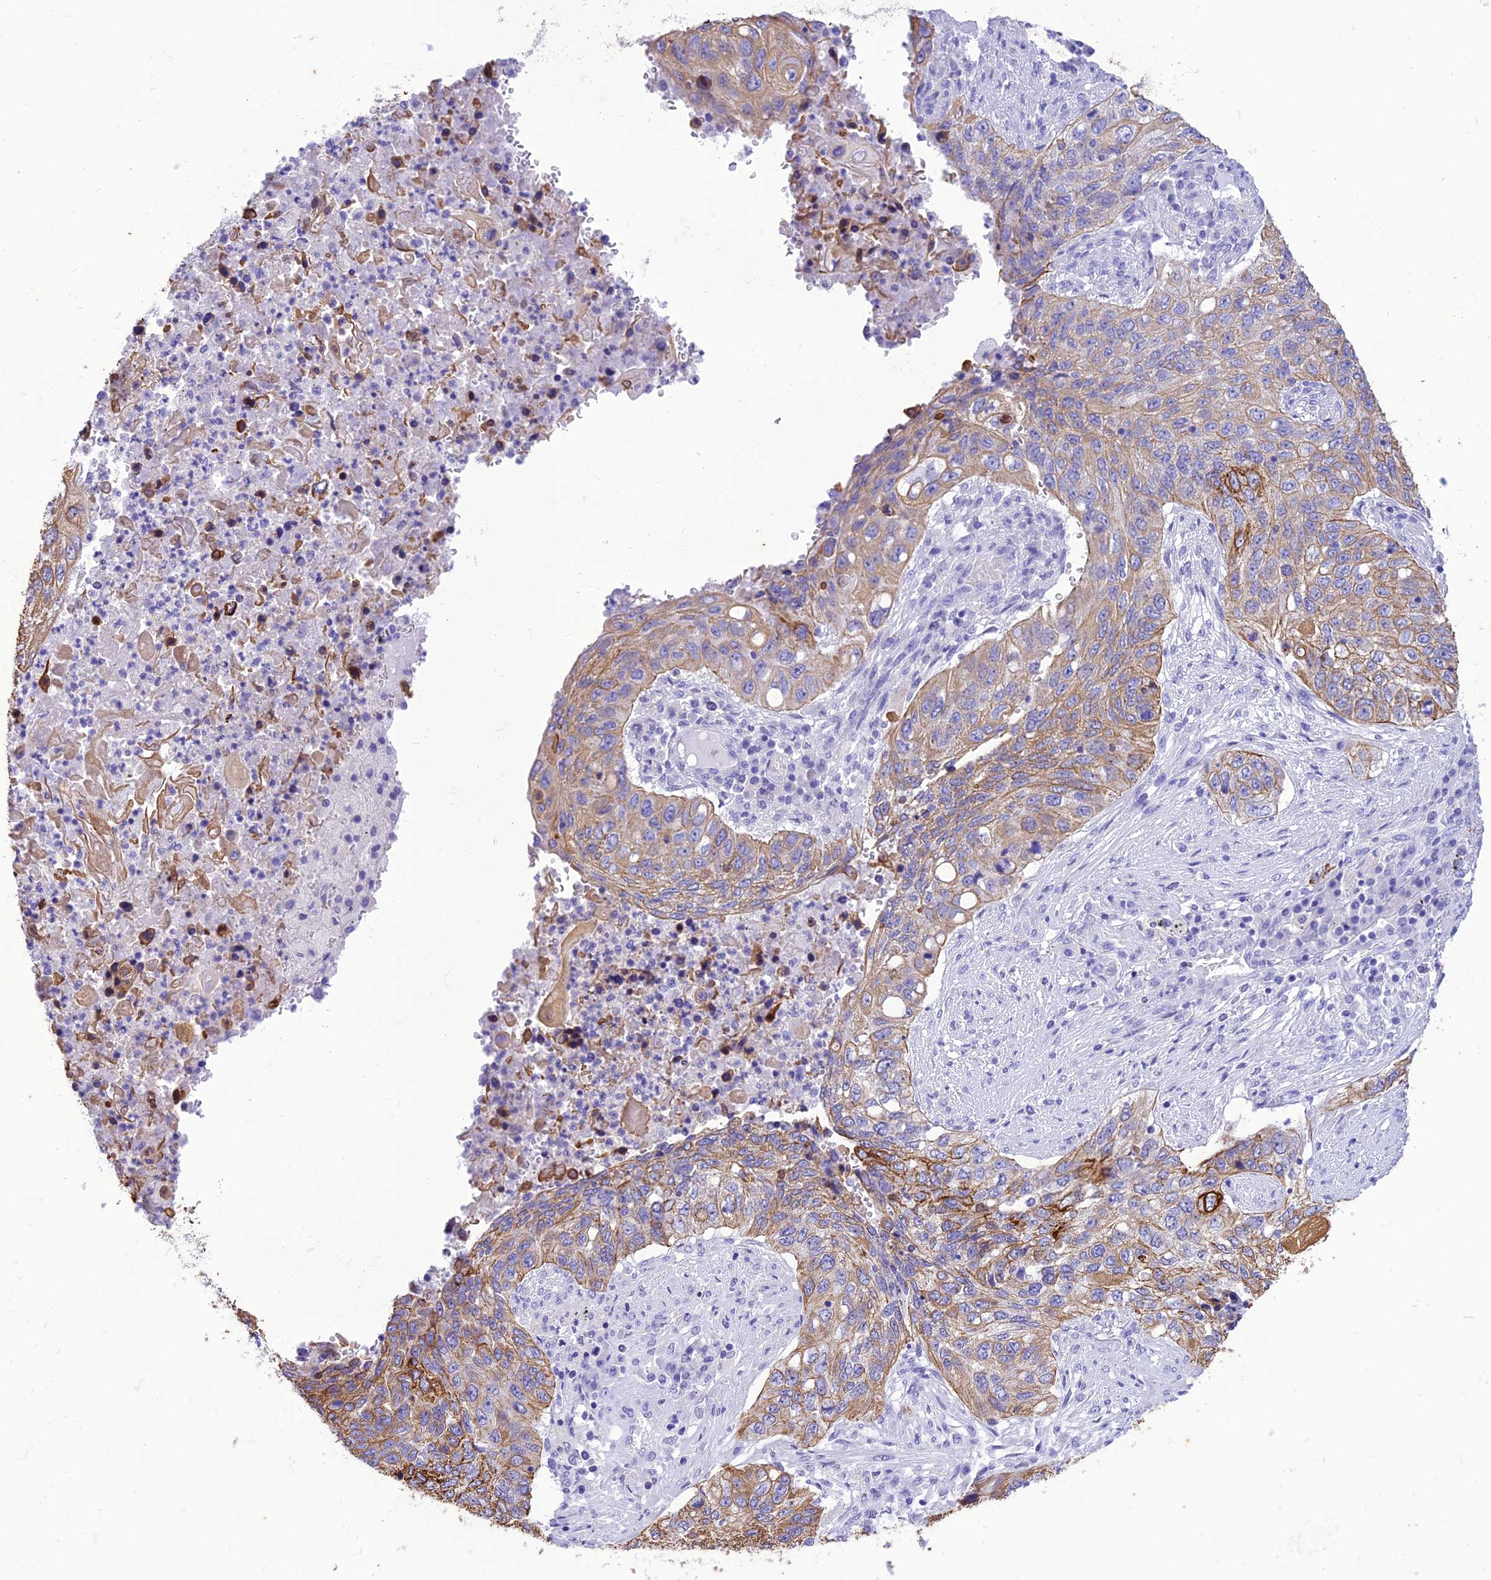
{"staining": {"intensity": "moderate", "quantity": "25%-75%", "location": "cytoplasmic/membranous"}, "tissue": "lung cancer", "cell_type": "Tumor cells", "image_type": "cancer", "snomed": [{"axis": "morphology", "description": "Squamous cell carcinoma, NOS"}, {"axis": "topography", "description": "Lung"}], "caption": "This photomicrograph reveals IHC staining of human squamous cell carcinoma (lung), with medium moderate cytoplasmic/membranous positivity in approximately 25%-75% of tumor cells.", "gene": "VPS52", "patient": {"sex": "female", "age": 63}}